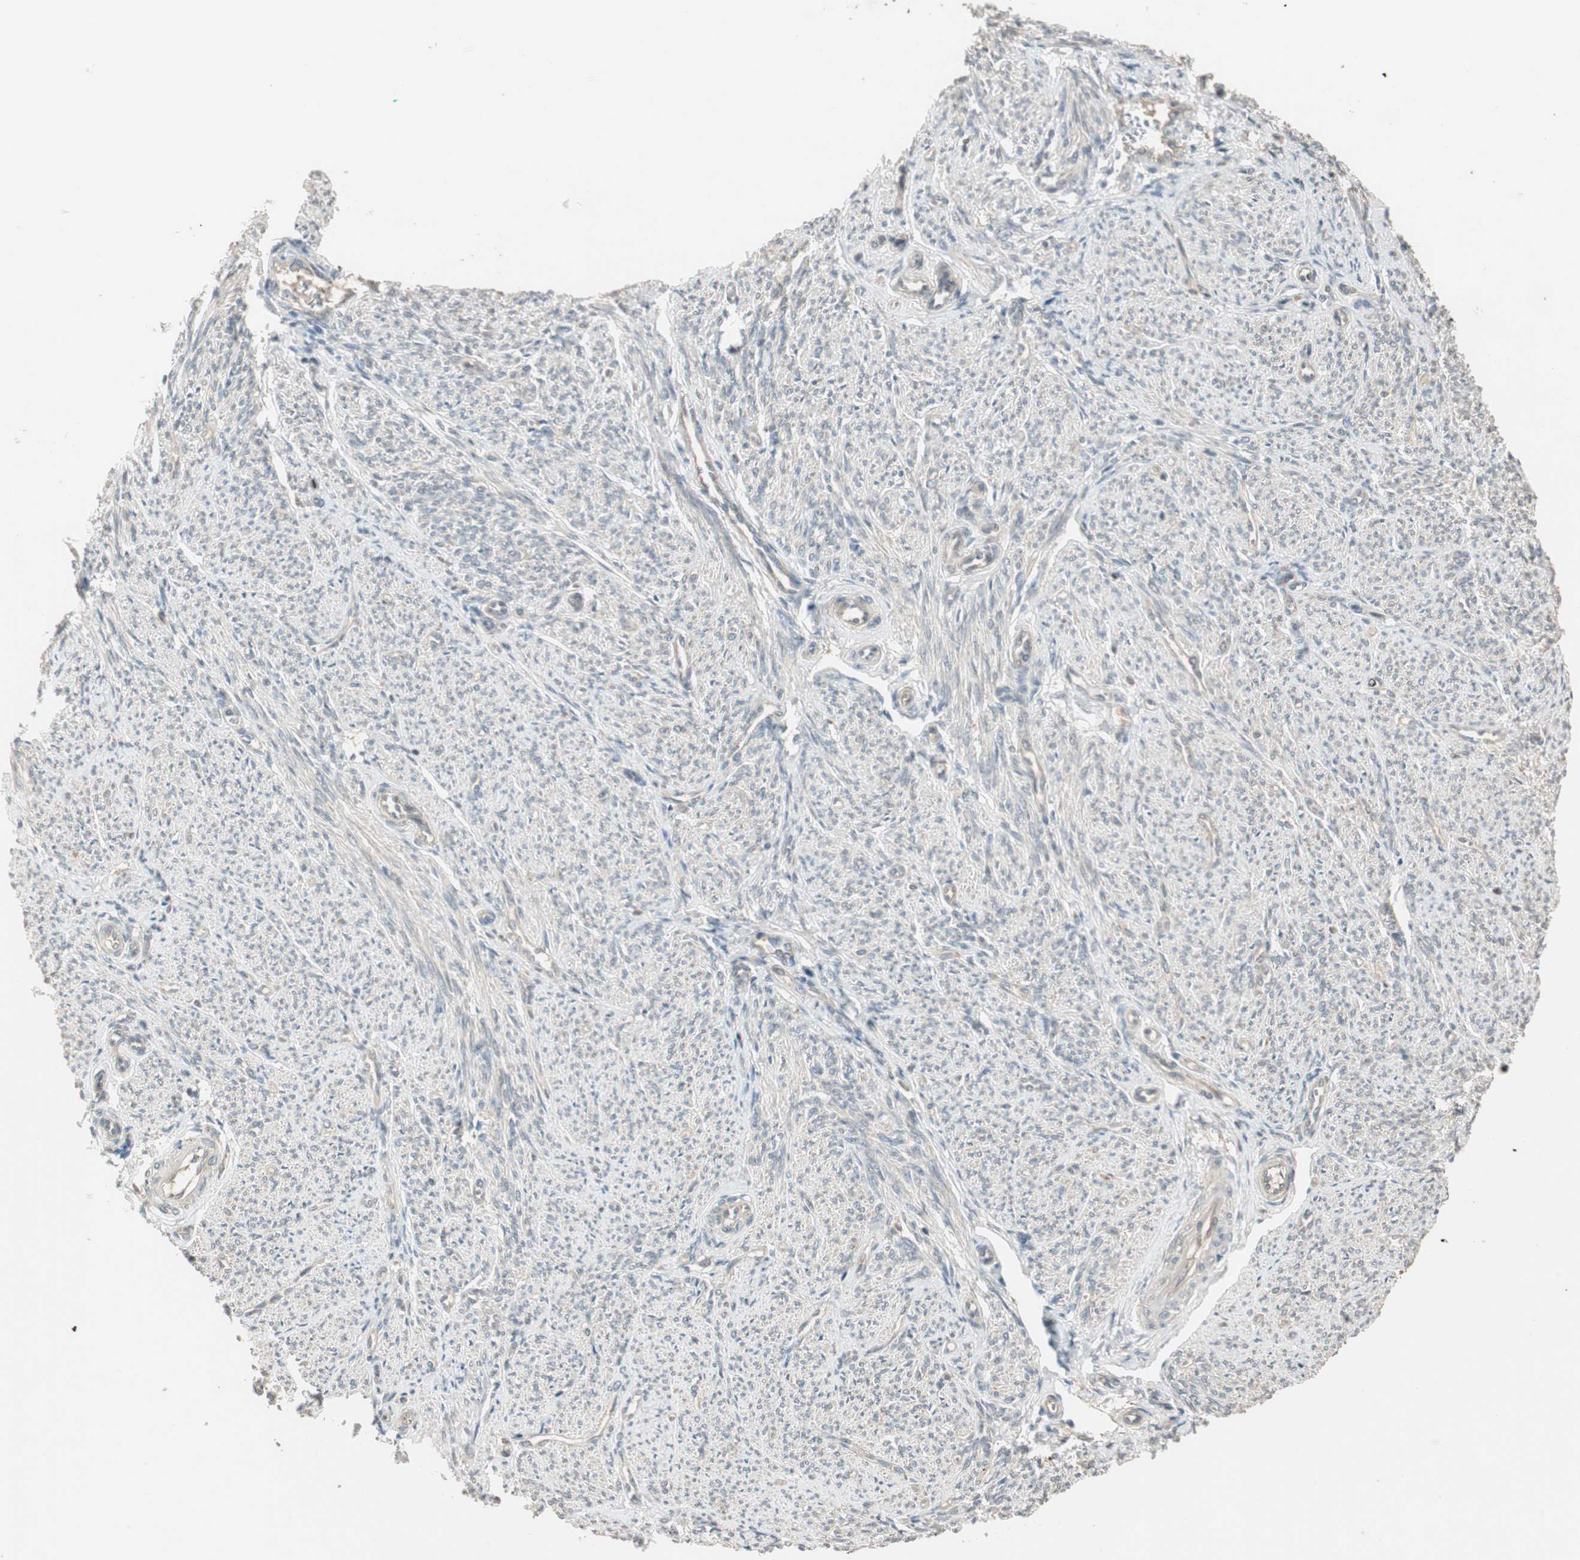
{"staining": {"intensity": "negative", "quantity": "none", "location": "none"}, "tissue": "smooth muscle", "cell_type": "Smooth muscle cells", "image_type": "normal", "snomed": [{"axis": "morphology", "description": "Normal tissue, NOS"}, {"axis": "topography", "description": "Smooth muscle"}], "caption": "The micrograph reveals no staining of smooth muscle cells in unremarkable smooth muscle.", "gene": "ATP6AP2", "patient": {"sex": "female", "age": 65}}